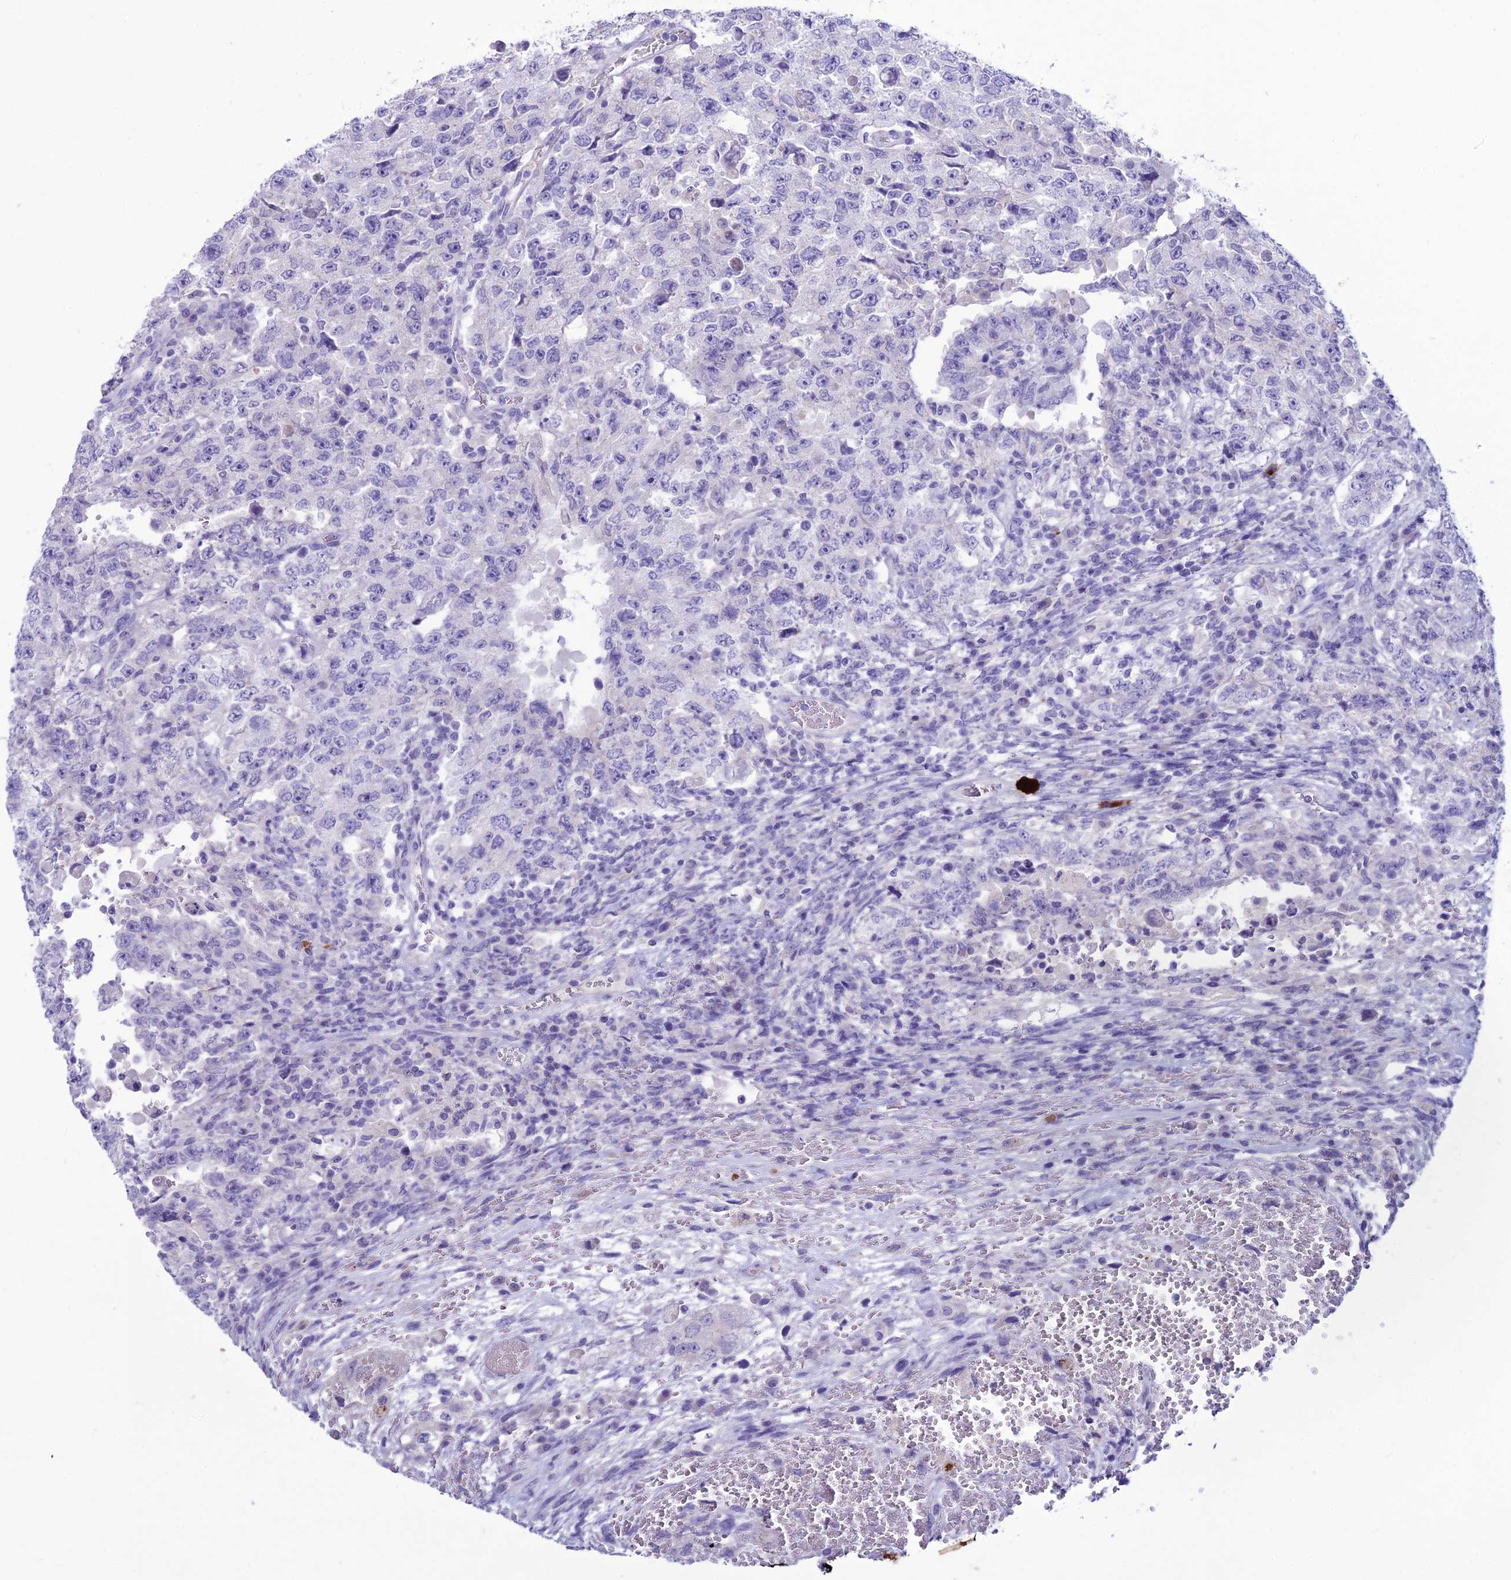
{"staining": {"intensity": "negative", "quantity": "none", "location": "none"}, "tissue": "testis cancer", "cell_type": "Tumor cells", "image_type": "cancer", "snomed": [{"axis": "morphology", "description": "Carcinoma, Embryonal, NOS"}, {"axis": "topography", "description": "Testis"}], "caption": "DAB immunohistochemical staining of embryonal carcinoma (testis) displays no significant expression in tumor cells.", "gene": "CLEC2L", "patient": {"sex": "male", "age": 26}}